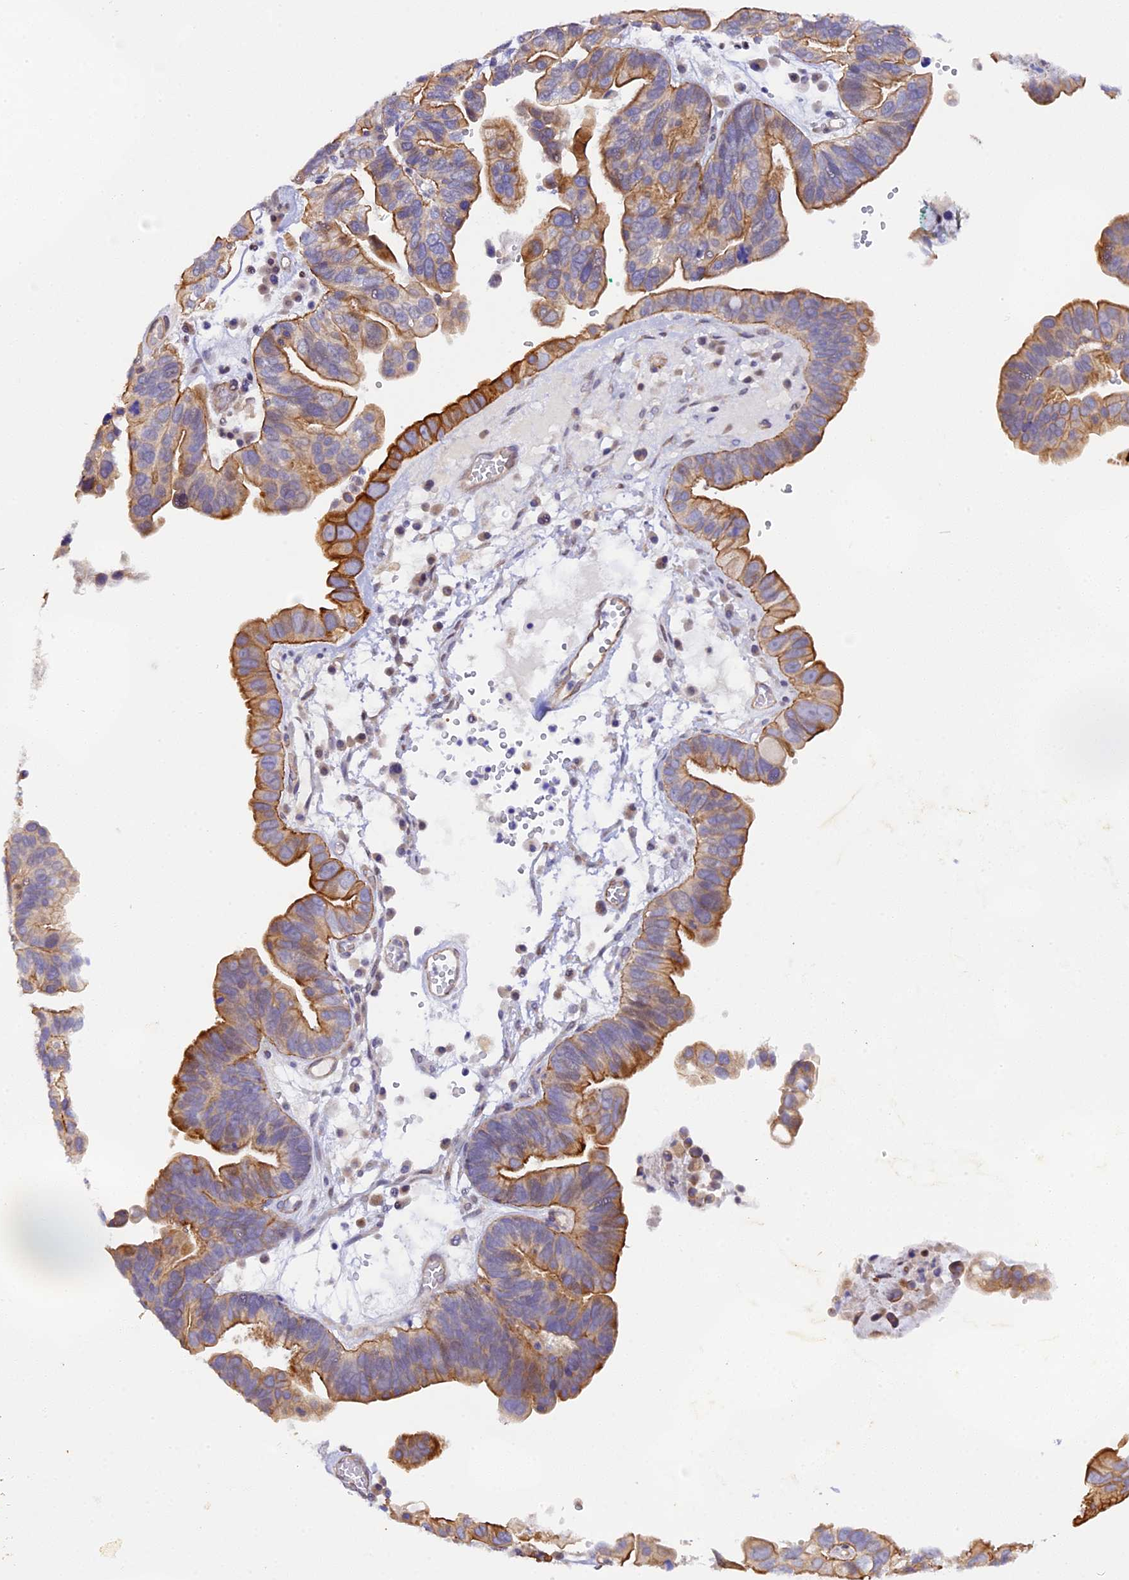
{"staining": {"intensity": "moderate", "quantity": ">75%", "location": "cytoplasmic/membranous"}, "tissue": "ovarian cancer", "cell_type": "Tumor cells", "image_type": "cancer", "snomed": [{"axis": "morphology", "description": "Cystadenocarcinoma, serous, NOS"}, {"axis": "topography", "description": "Ovary"}], "caption": "Protein expression analysis of serous cystadenocarcinoma (ovarian) shows moderate cytoplasmic/membranous staining in about >75% of tumor cells.", "gene": "SP4", "patient": {"sex": "female", "age": 56}}